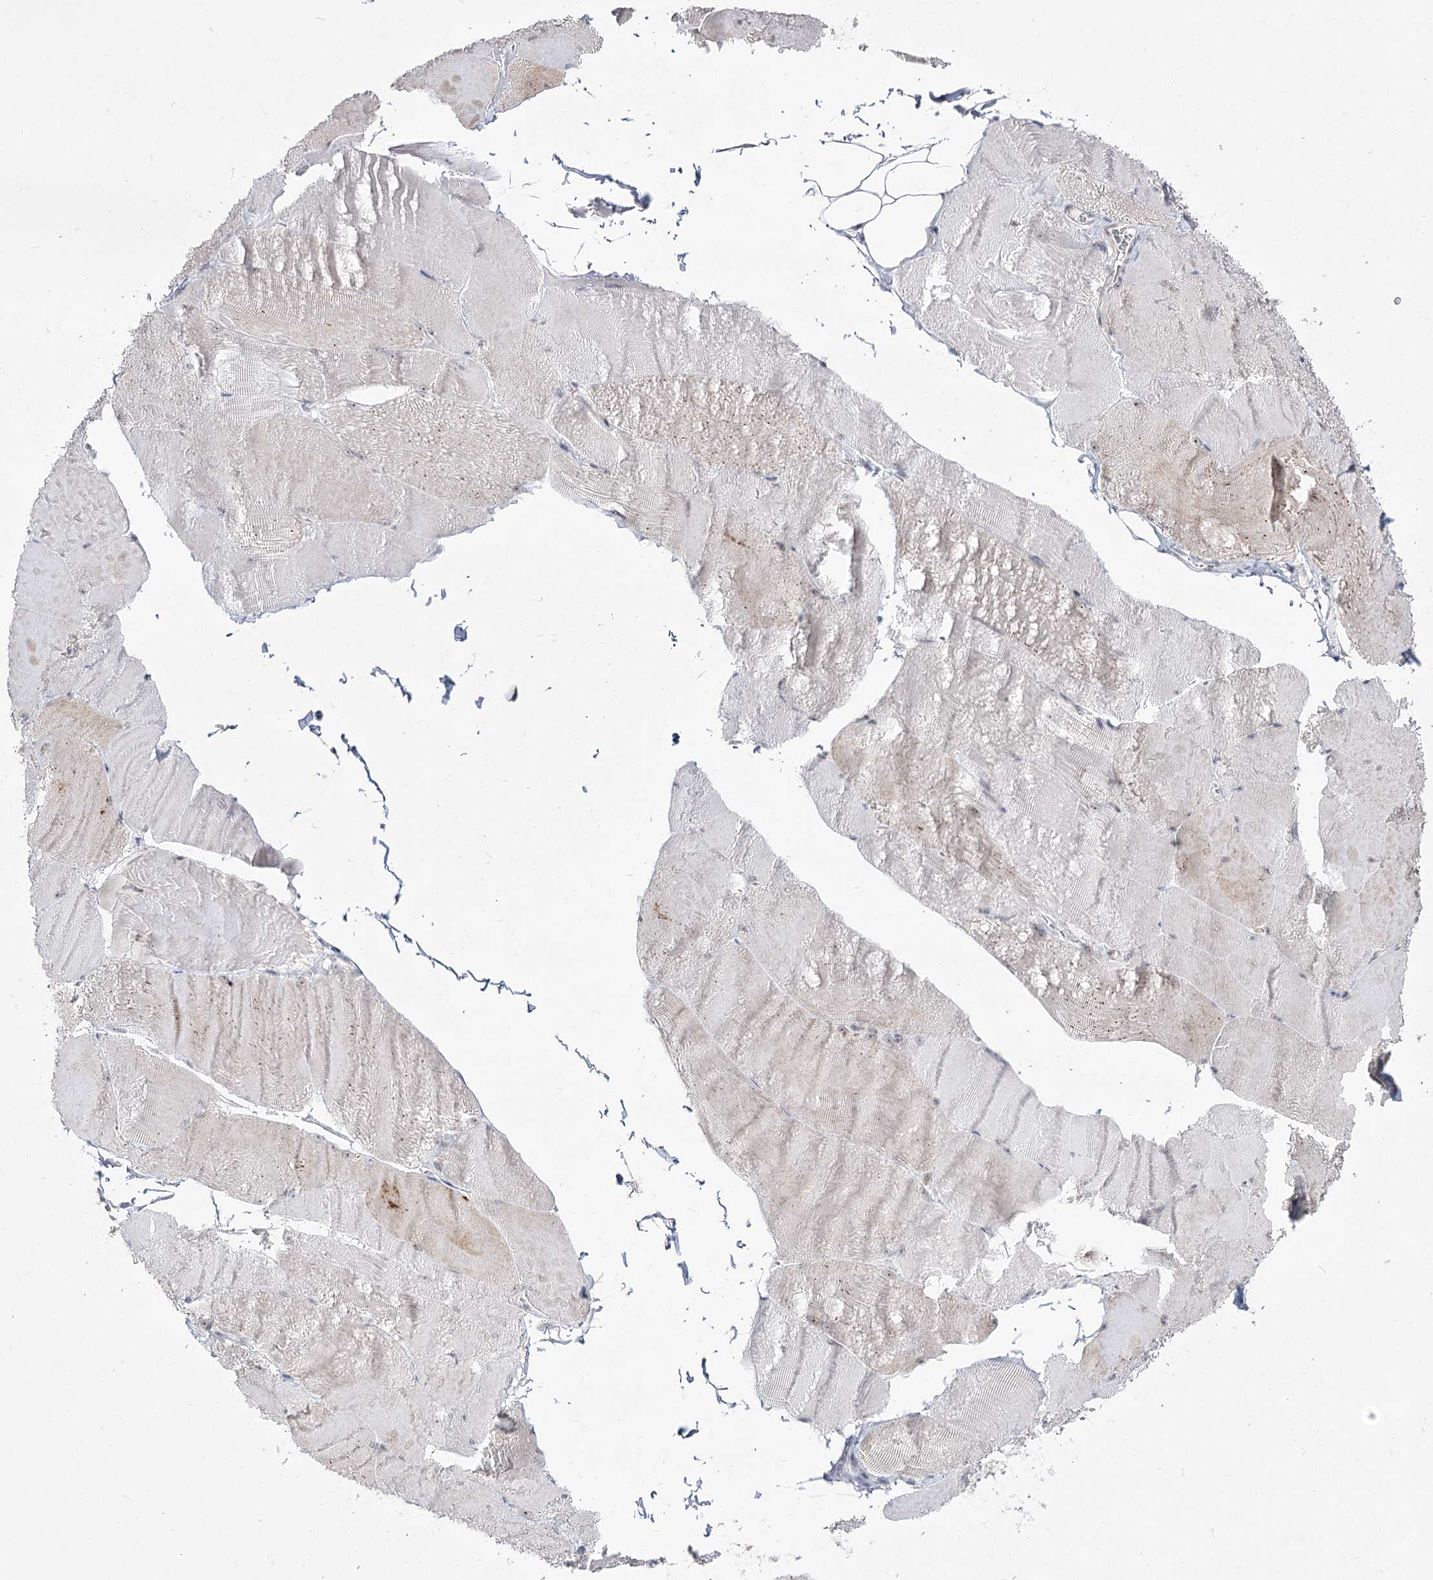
{"staining": {"intensity": "negative", "quantity": "none", "location": "none"}, "tissue": "skeletal muscle", "cell_type": "Myocytes", "image_type": "normal", "snomed": [{"axis": "morphology", "description": "Normal tissue, NOS"}, {"axis": "morphology", "description": "Basal cell carcinoma"}, {"axis": "topography", "description": "Skeletal muscle"}], "caption": "DAB (3,3'-diaminobenzidine) immunohistochemical staining of unremarkable skeletal muscle shows no significant staining in myocytes. Nuclei are stained in blue.", "gene": "DDX50", "patient": {"sex": "female", "age": 64}}